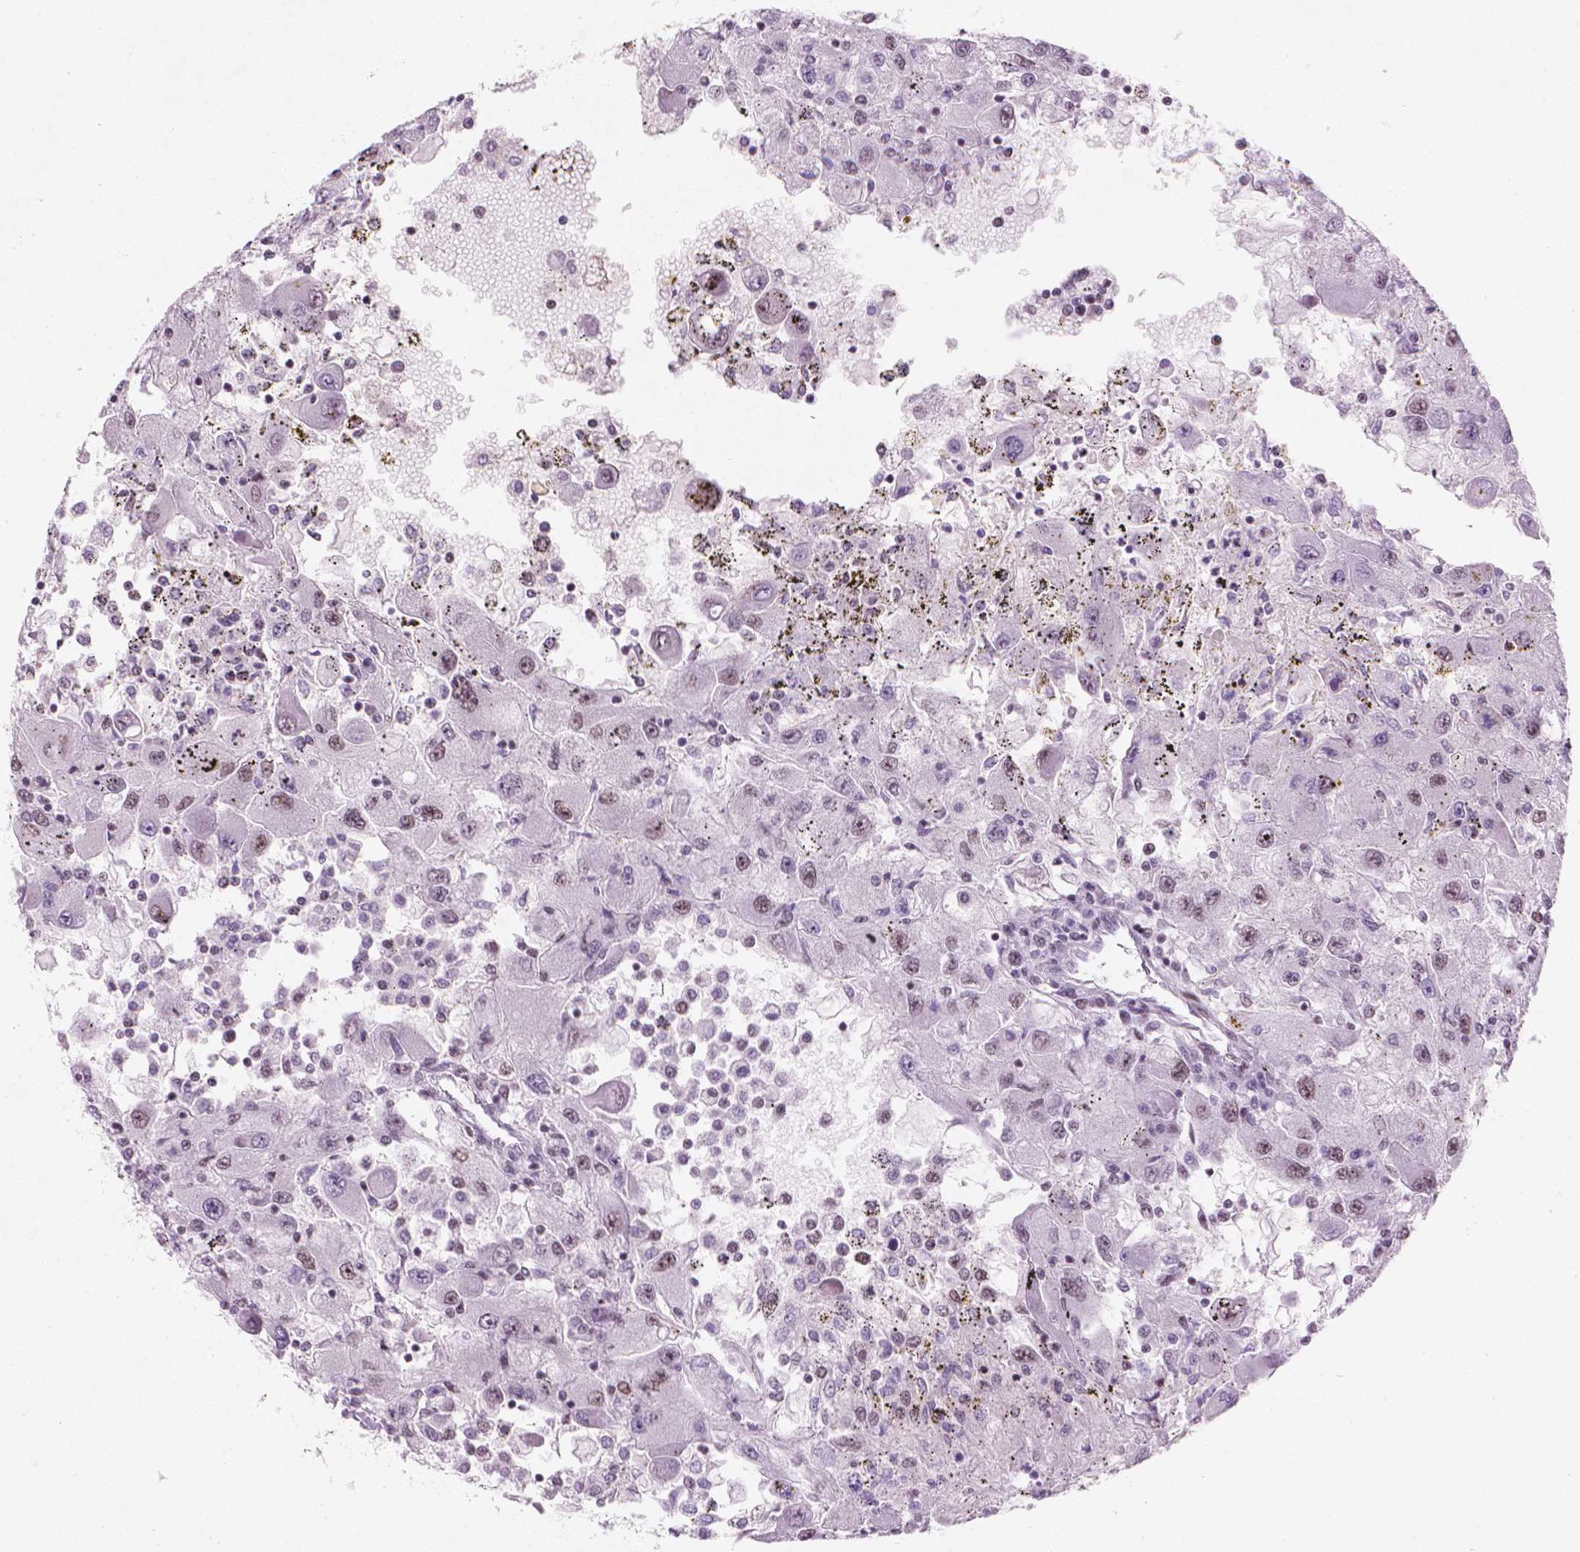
{"staining": {"intensity": "weak", "quantity": "25%-75%", "location": "nuclear"}, "tissue": "renal cancer", "cell_type": "Tumor cells", "image_type": "cancer", "snomed": [{"axis": "morphology", "description": "Adenocarcinoma, NOS"}, {"axis": "topography", "description": "Kidney"}], "caption": "Human renal cancer (adenocarcinoma) stained with a brown dye reveals weak nuclear positive positivity in approximately 25%-75% of tumor cells.", "gene": "HES7", "patient": {"sex": "female", "age": 67}}